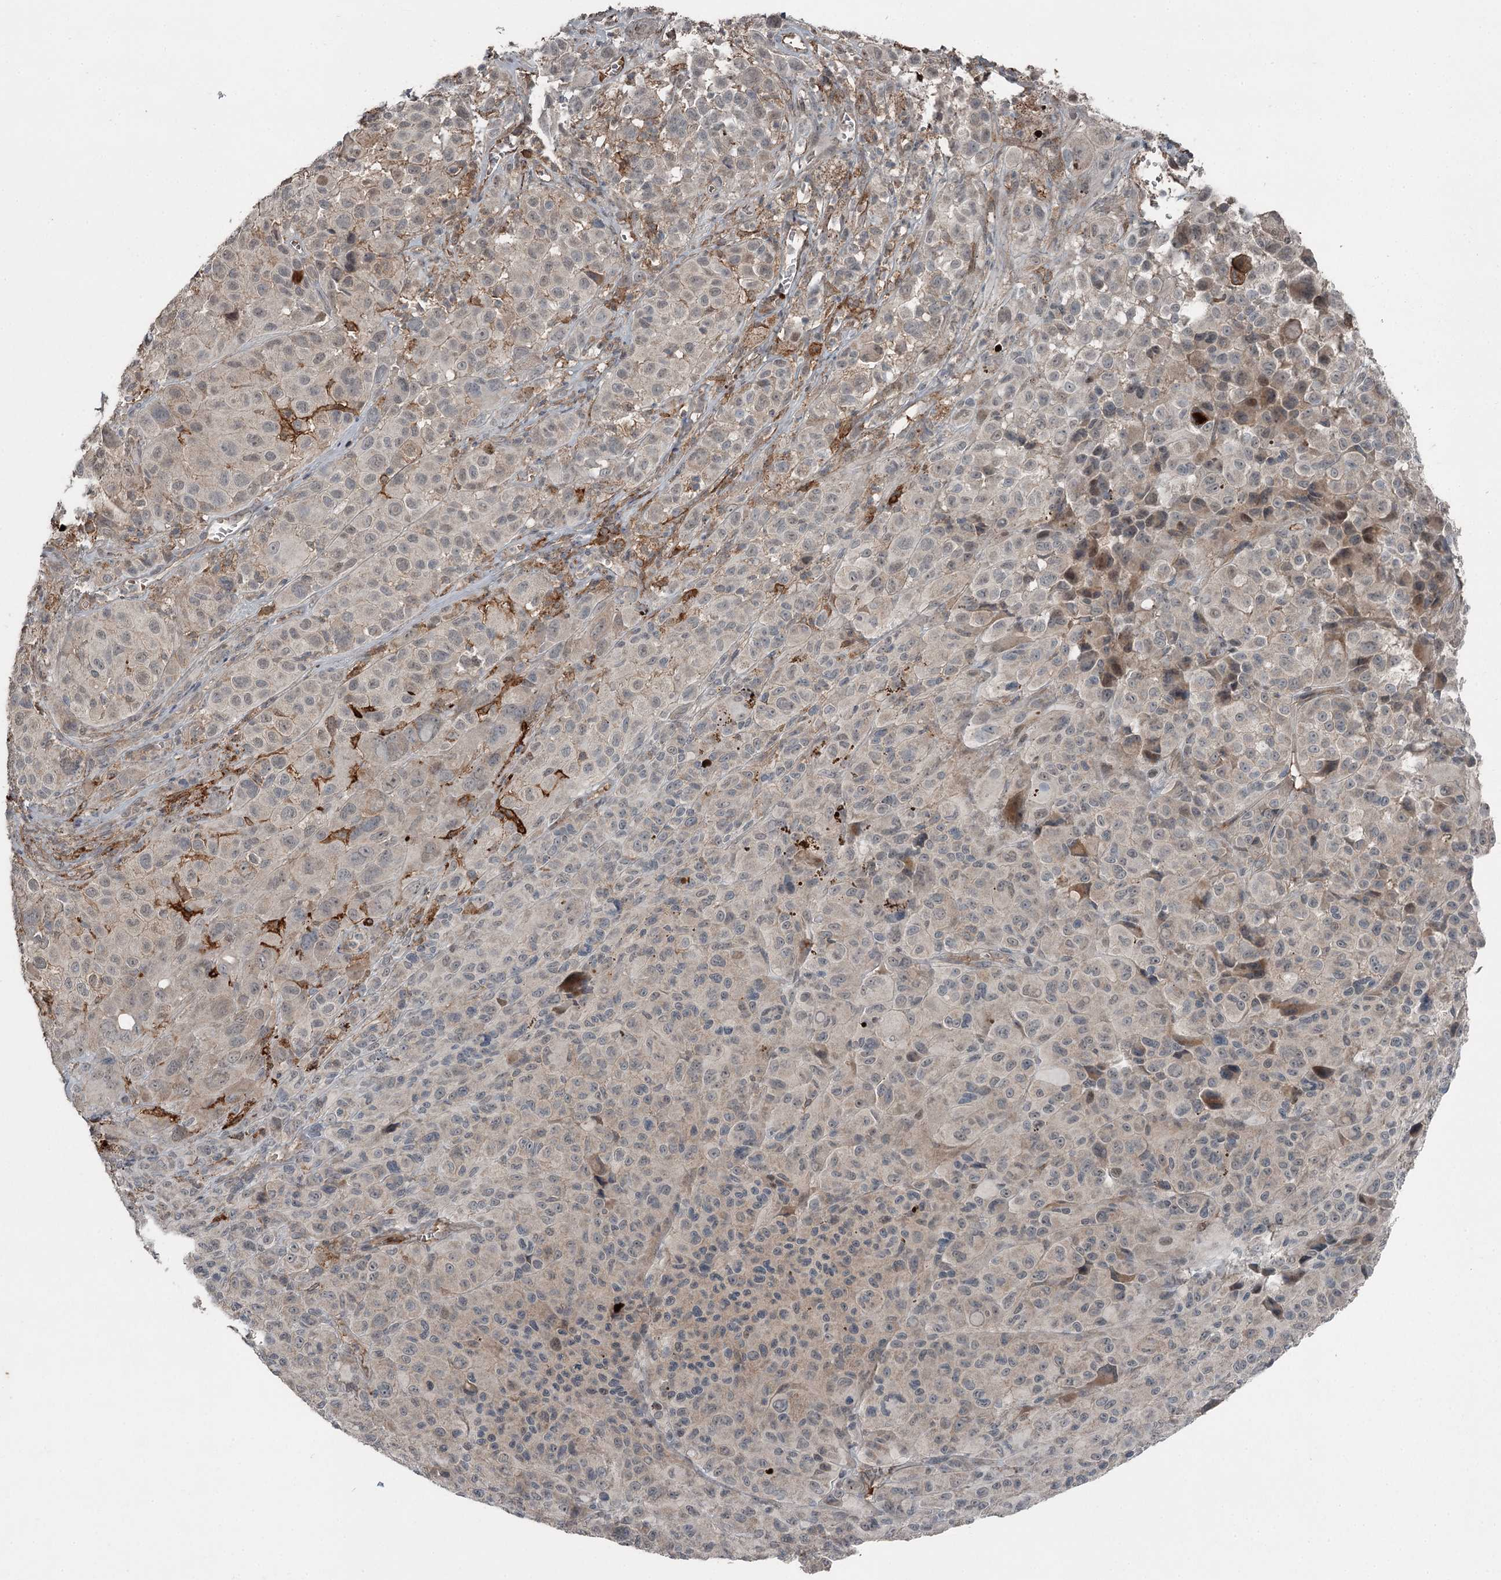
{"staining": {"intensity": "negative", "quantity": "none", "location": "none"}, "tissue": "melanoma", "cell_type": "Tumor cells", "image_type": "cancer", "snomed": [{"axis": "morphology", "description": "Malignant melanoma, NOS"}, {"axis": "topography", "description": "Skin of trunk"}], "caption": "Melanoma was stained to show a protein in brown. There is no significant positivity in tumor cells. (Brightfield microscopy of DAB immunohistochemistry (IHC) at high magnification).", "gene": "SLC39A8", "patient": {"sex": "male", "age": 71}}